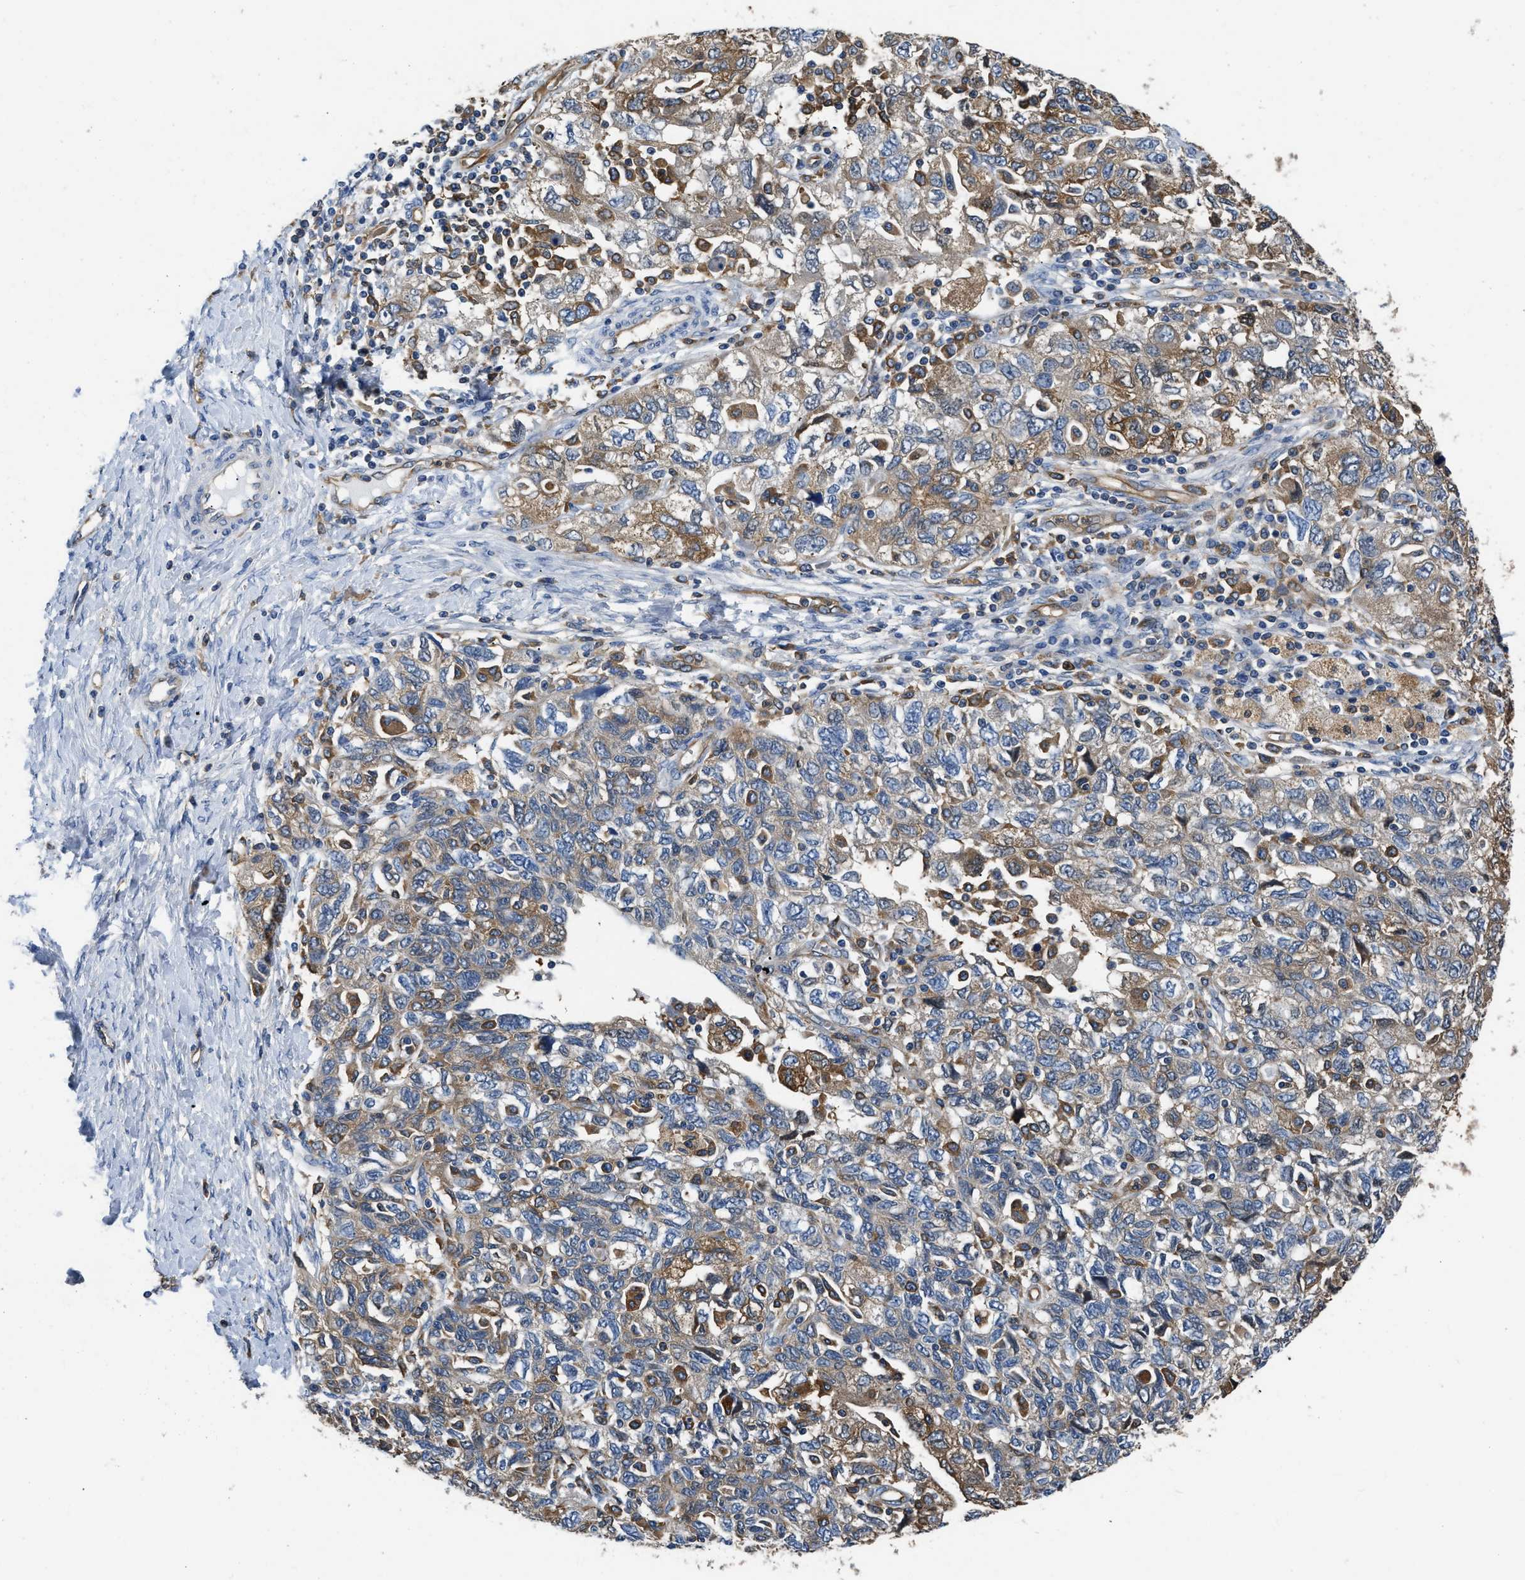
{"staining": {"intensity": "moderate", "quantity": ">75%", "location": "cytoplasmic/membranous"}, "tissue": "ovarian cancer", "cell_type": "Tumor cells", "image_type": "cancer", "snomed": [{"axis": "morphology", "description": "Carcinoma, NOS"}, {"axis": "morphology", "description": "Cystadenocarcinoma, serous, NOS"}, {"axis": "topography", "description": "Ovary"}], "caption": "Tumor cells display medium levels of moderate cytoplasmic/membranous positivity in approximately >75% of cells in human ovarian serous cystadenocarcinoma.", "gene": "PKM", "patient": {"sex": "female", "age": 69}}